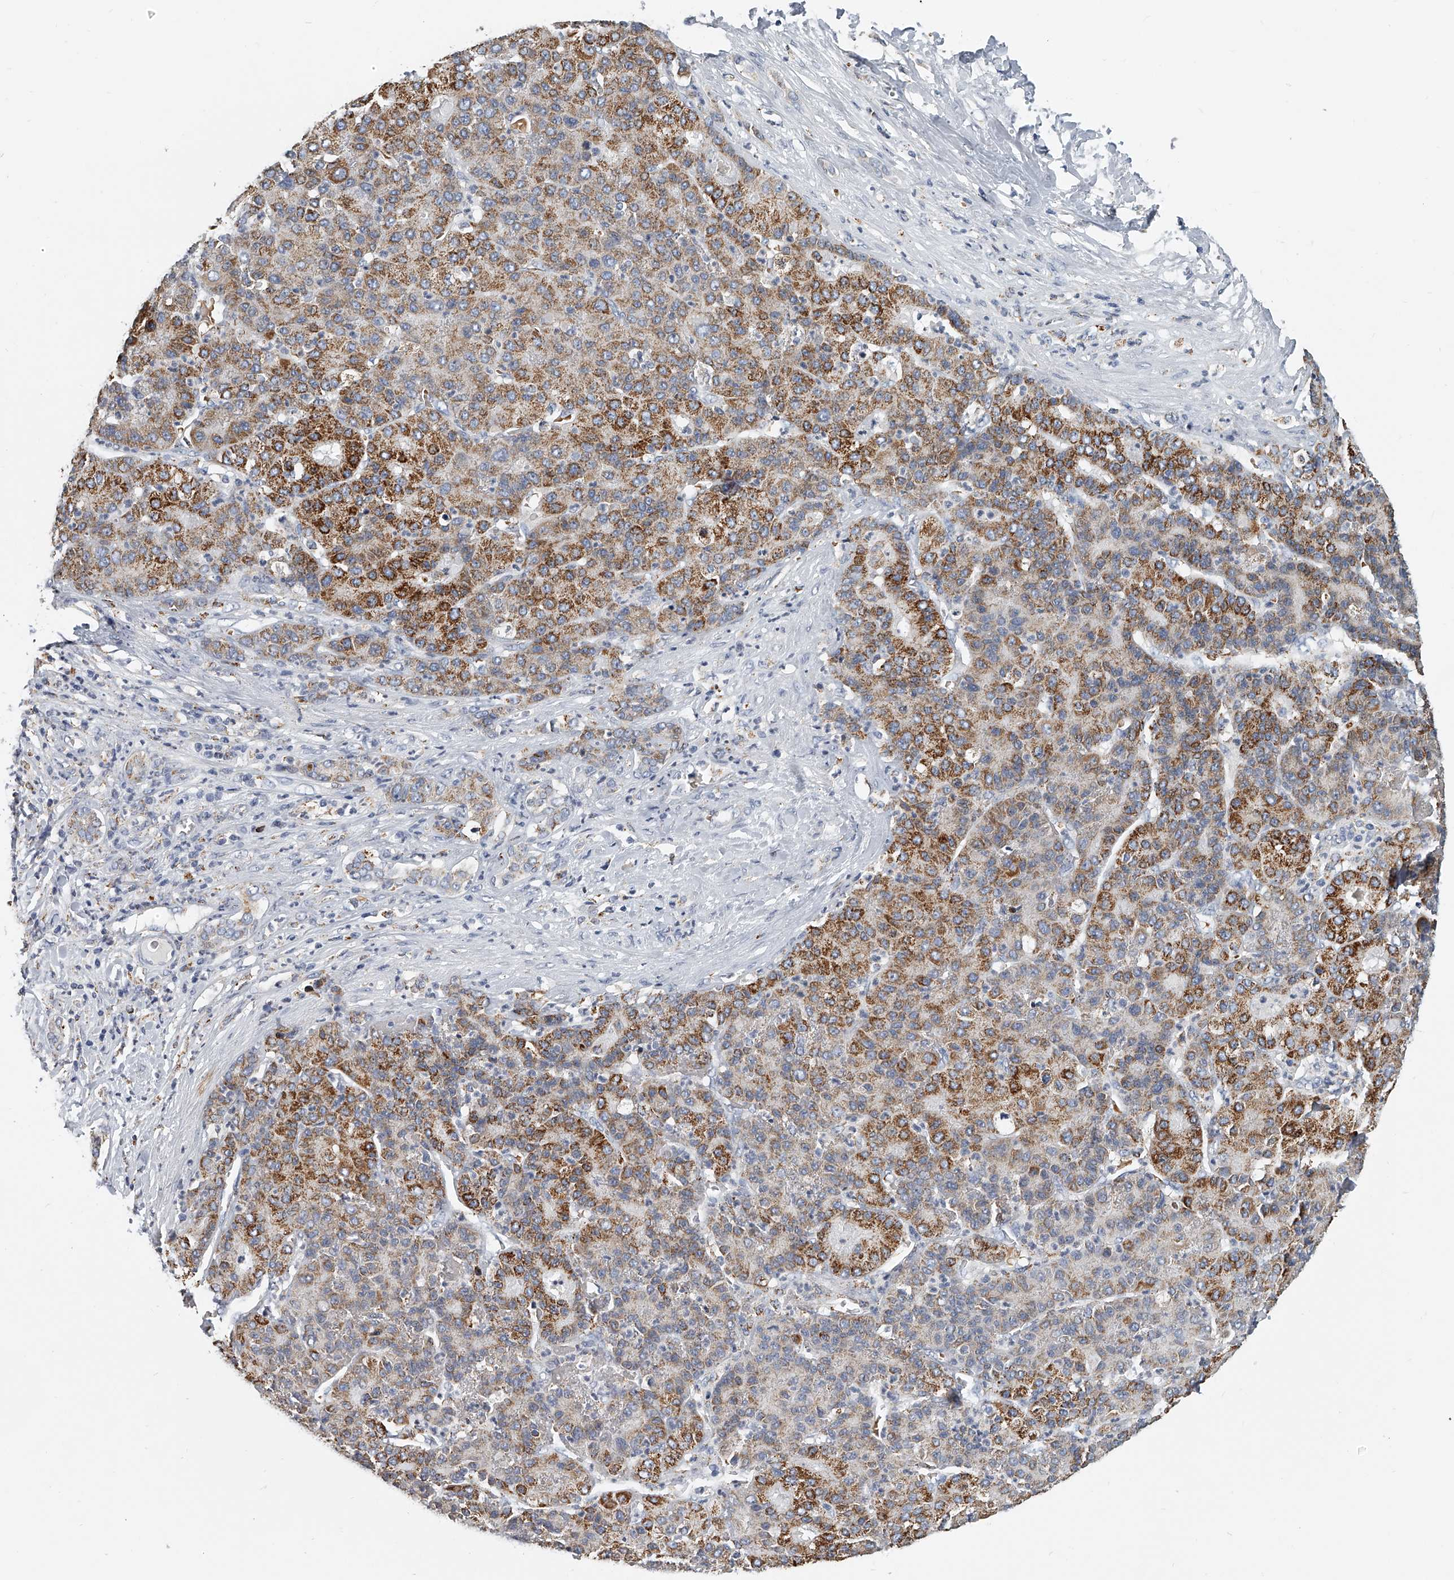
{"staining": {"intensity": "moderate", "quantity": ">75%", "location": "cytoplasmic/membranous"}, "tissue": "liver cancer", "cell_type": "Tumor cells", "image_type": "cancer", "snomed": [{"axis": "morphology", "description": "Carcinoma, Hepatocellular, NOS"}, {"axis": "topography", "description": "Liver"}], "caption": "Tumor cells demonstrate moderate cytoplasmic/membranous expression in about >75% of cells in liver cancer (hepatocellular carcinoma).", "gene": "KLHL7", "patient": {"sex": "male", "age": 65}}